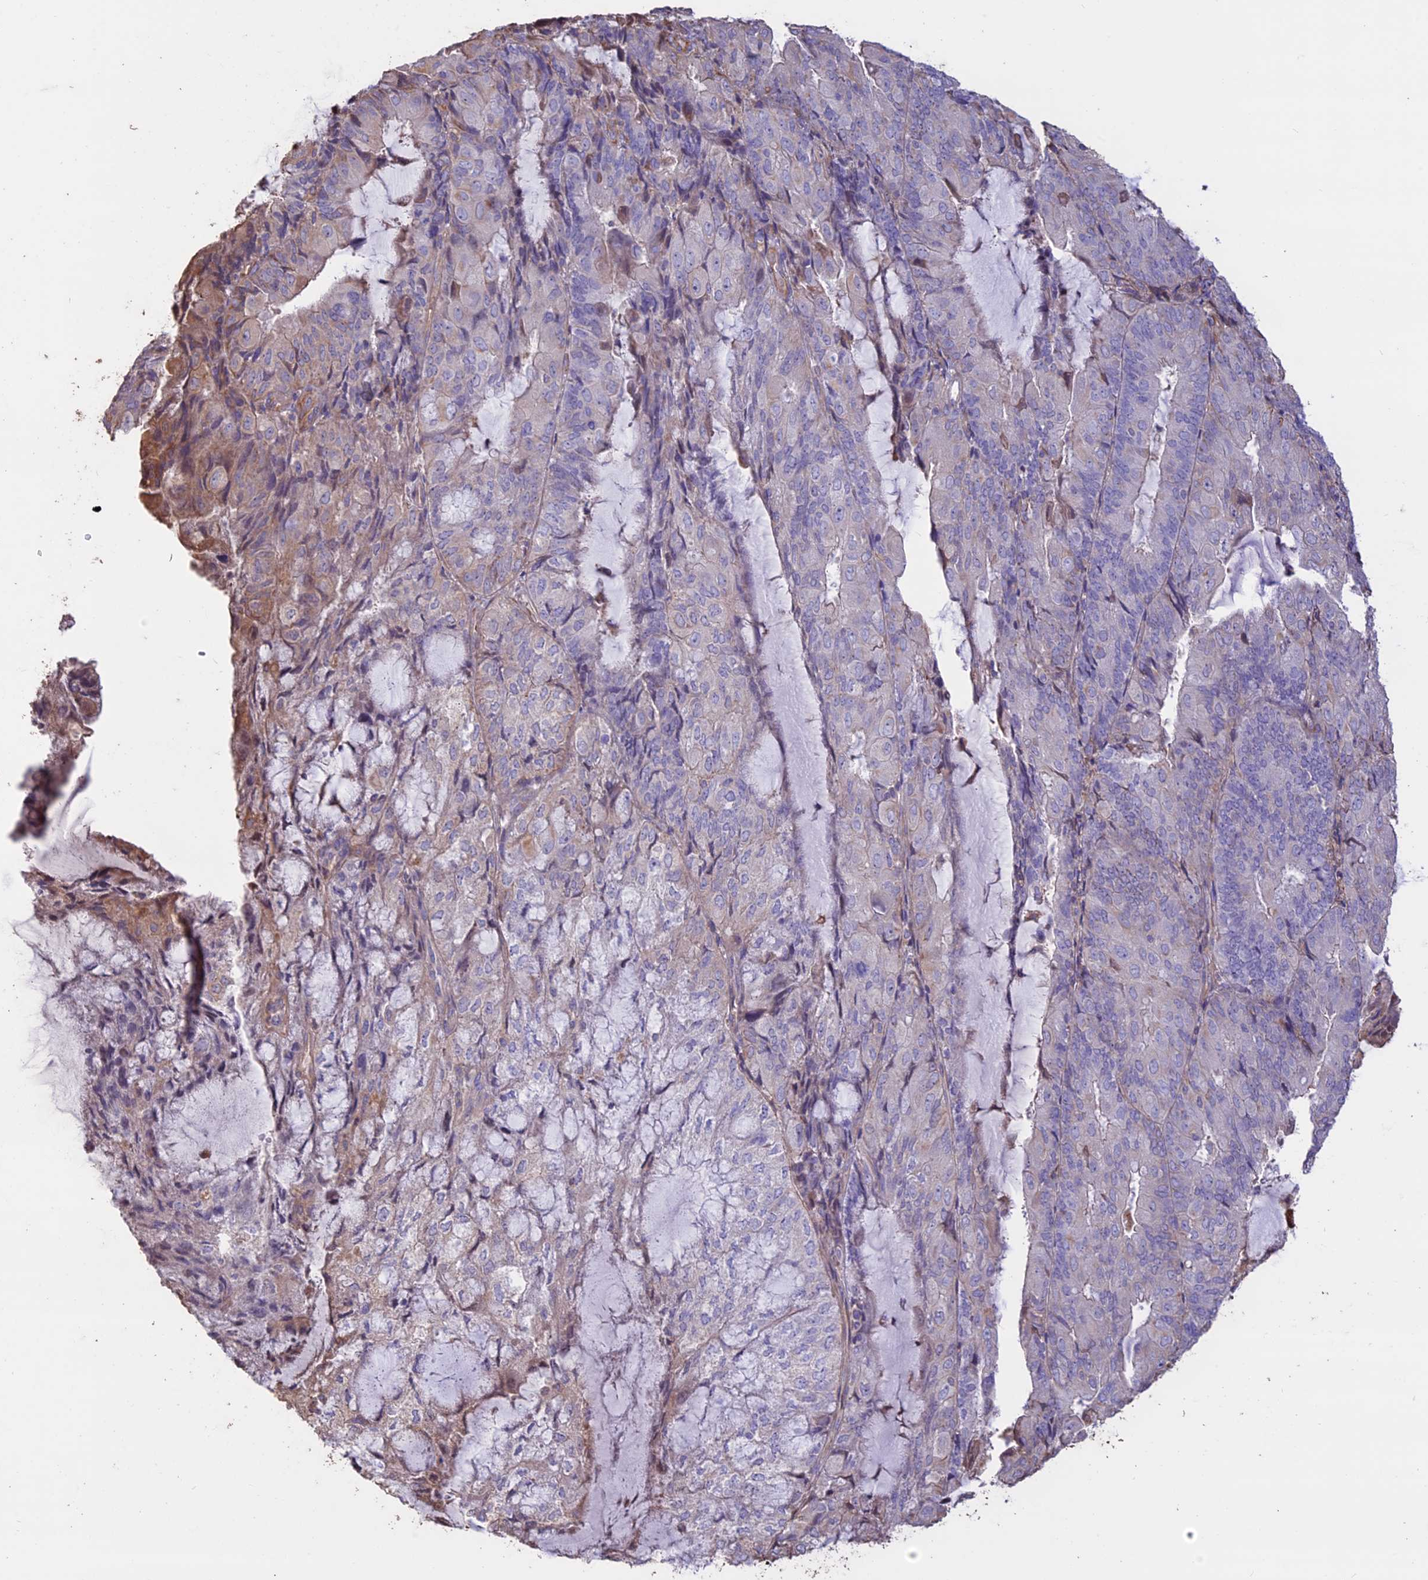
{"staining": {"intensity": "weak", "quantity": "<25%", "location": "cytoplasmic/membranous"}, "tissue": "endometrial cancer", "cell_type": "Tumor cells", "image_type": "cancer", "snomed": [{"axis": "morphology", "description": "Adenocarcinoma, NOS"}, {"axis": "topography", "description": "Endometrium"}], "caption": "Tumor cells are negative for brown protein staining in endometrial cancer (adenocarcinoma).", "gene": "CCDC148", "patient": {"sex": "female", "age": 81}}